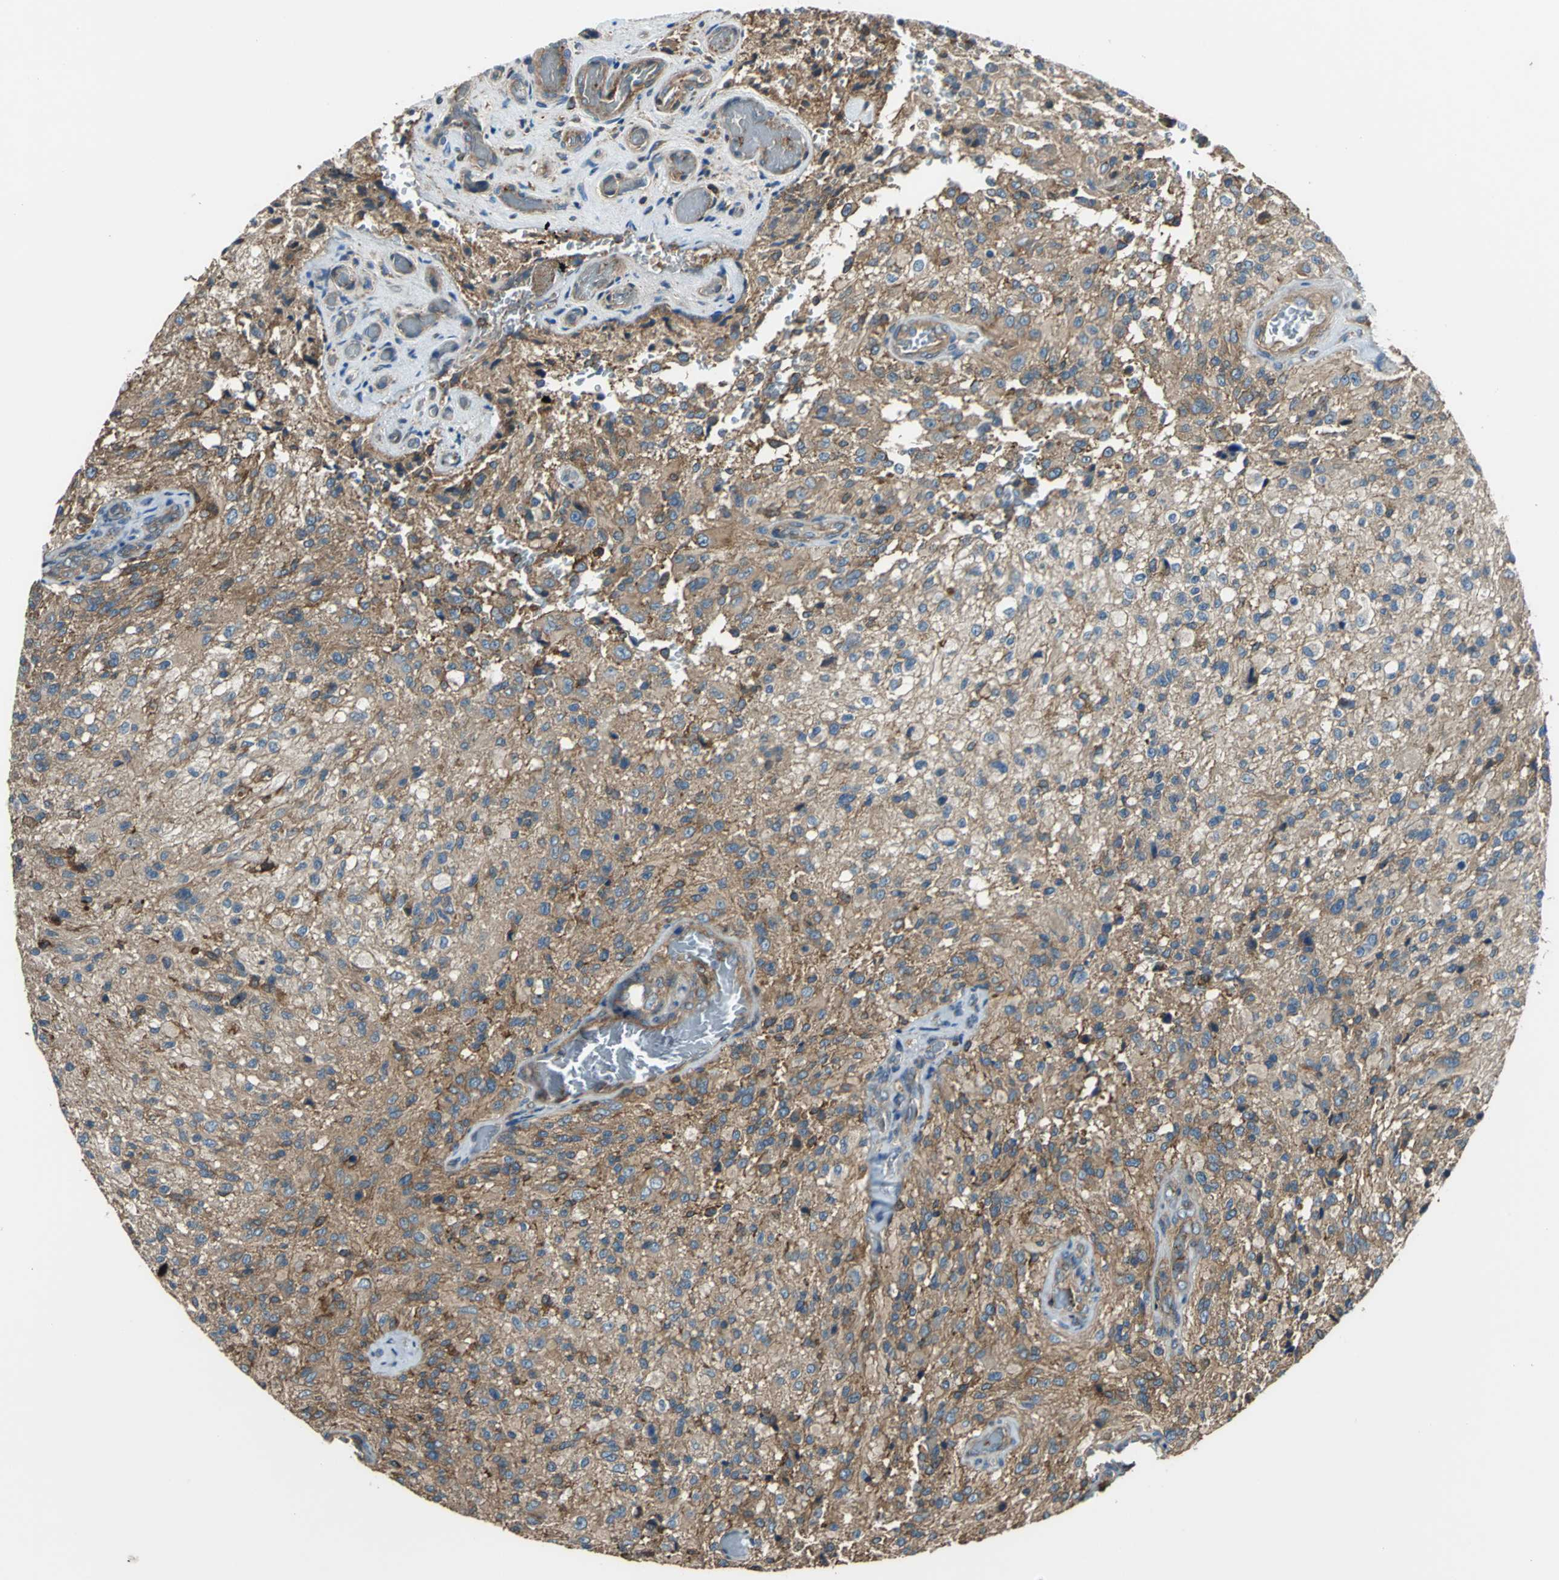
{"staining": {"intensity": "moderate", "quantity": ">75%", "location": "cytoplasmic/membranous"}, "tissue": "glioma", "cell_type": "Tumor cells", "image_type": "cancer", "snomed": [{"axis": "morphology", "description": "Normal tissue, NOS"}, {"axis": "morphology", "description": "Glioma, malignant, High grade"}, {"axis": "topography", "description": "Cerebral cortex"}], "caption": "High-power microscopy captured an immunohistochemistry (IHC) histopathology image of glioma, revealing moderate cytoplasmic/membranous positivity in about >75% of tumor cells.", "gene": "PARVA", "patient": {"sex": "male", "age": 56}}